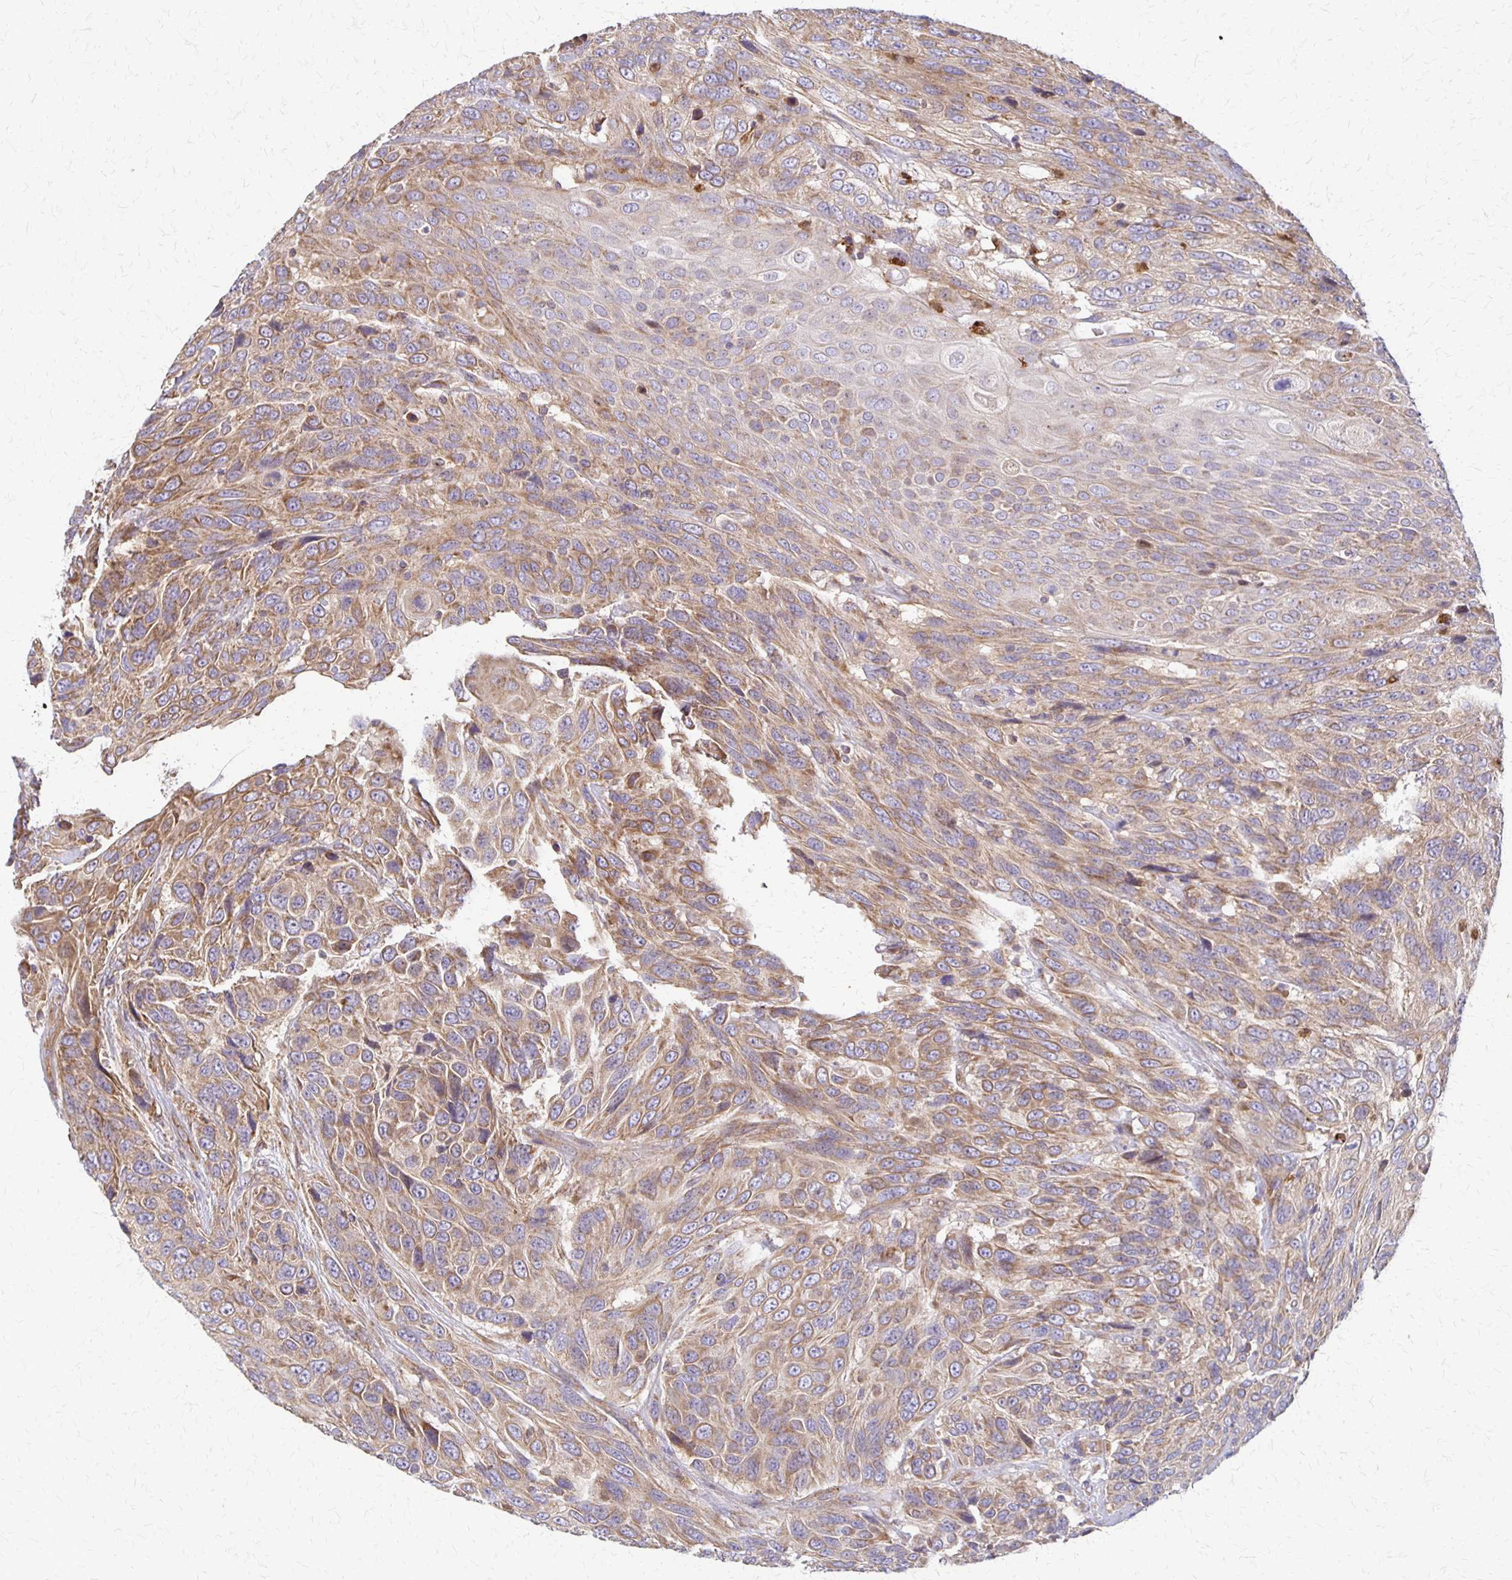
{"staining": {"intensity": "moderate", "quantity": ">75%", "location": "cytoplasmic/membranous"}, "tissue": "urothelial cancer", "cell_type": "Tumor cells", "image_type": "cancer", "snomed": [{"axis": "morphology", "description": "Urothelial carcinoma, High grade"}, {"axis": "topography", "description": "Urinary bladder"}], "caption": "IHC photomicrograph of neoplastic tissue: urothelial cancer stained using immunohistochemistry (IHC) shows medium levels of moderate protein expression localized specifically in the cytoplasmic/membranous of tumor cells, appearing as a cytoplasmic/membranous brown color.", "gene": "EIF4EBP2", "patient": {"sex": "female", "age": 70}}